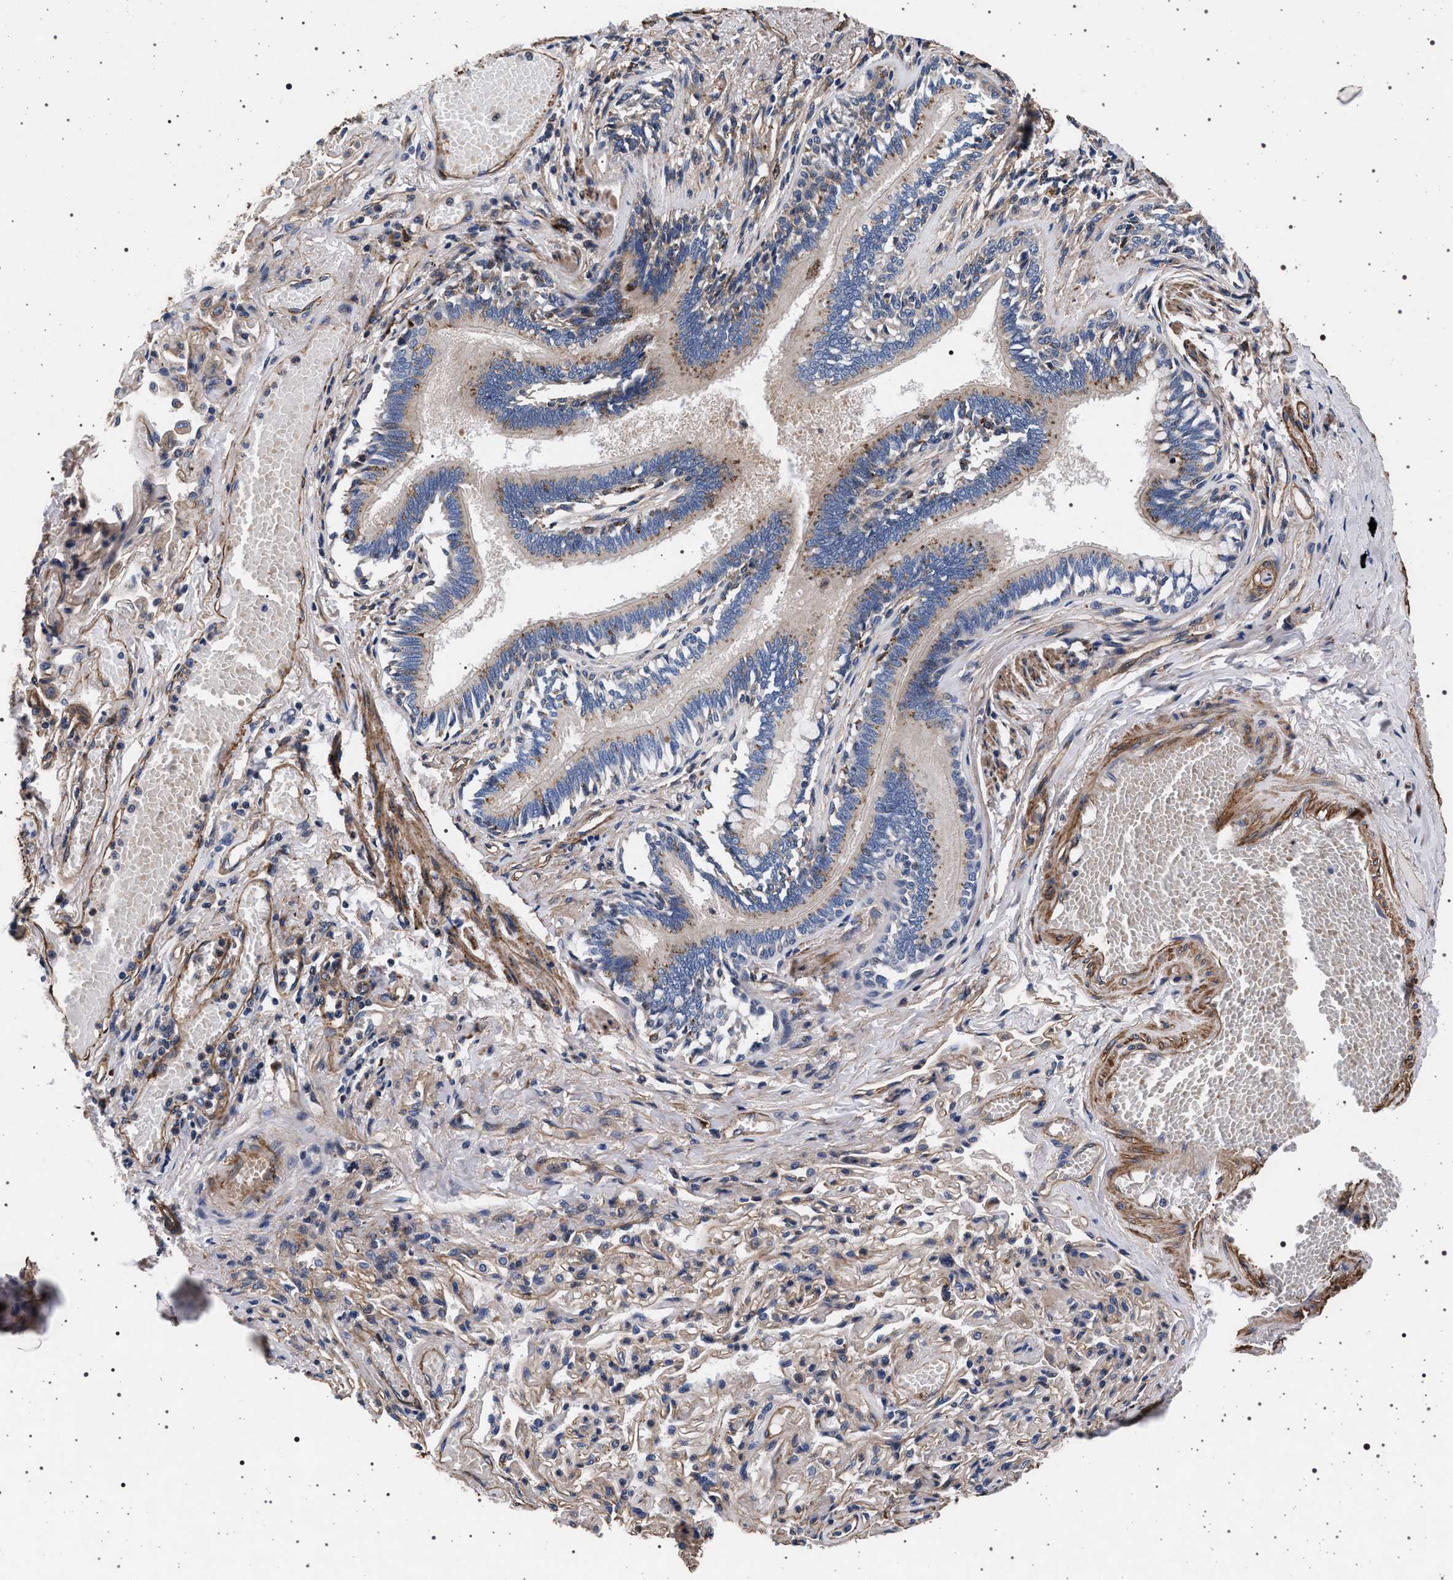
{"staining": {"intensity": "weak", "quantity": "25%-75%", "location": "cytoplasmic/membranous"}, "tissue": "bronchus", "cell_type": "Respiratory epithelial cells", "image_type": "normal", "snomed": [{"axis": "morphology", "description": "Normal tissue, NOS"}, {"axis": "morphology", "description": "Inflammation, NOS"}, {"axis": "topography", "description": "Cartilage tissue"}, {"axis": "topography", "description": "Lung"}], "caption": "High-power microscopy captured an immunohistochemistry micrograph of normal bronchus, revealing weak cytoplasmic/membranous positivity in approximately 25%-75% of respiratory epithelial cells. (Stains: DAB (3,3'-diaminobenzidine) in brown, nuclei in blue, Microscopy: brightfield microscopy at high magnification).", "gene": "KCNK6", "patient": {"sex": "male", "age": 71}}